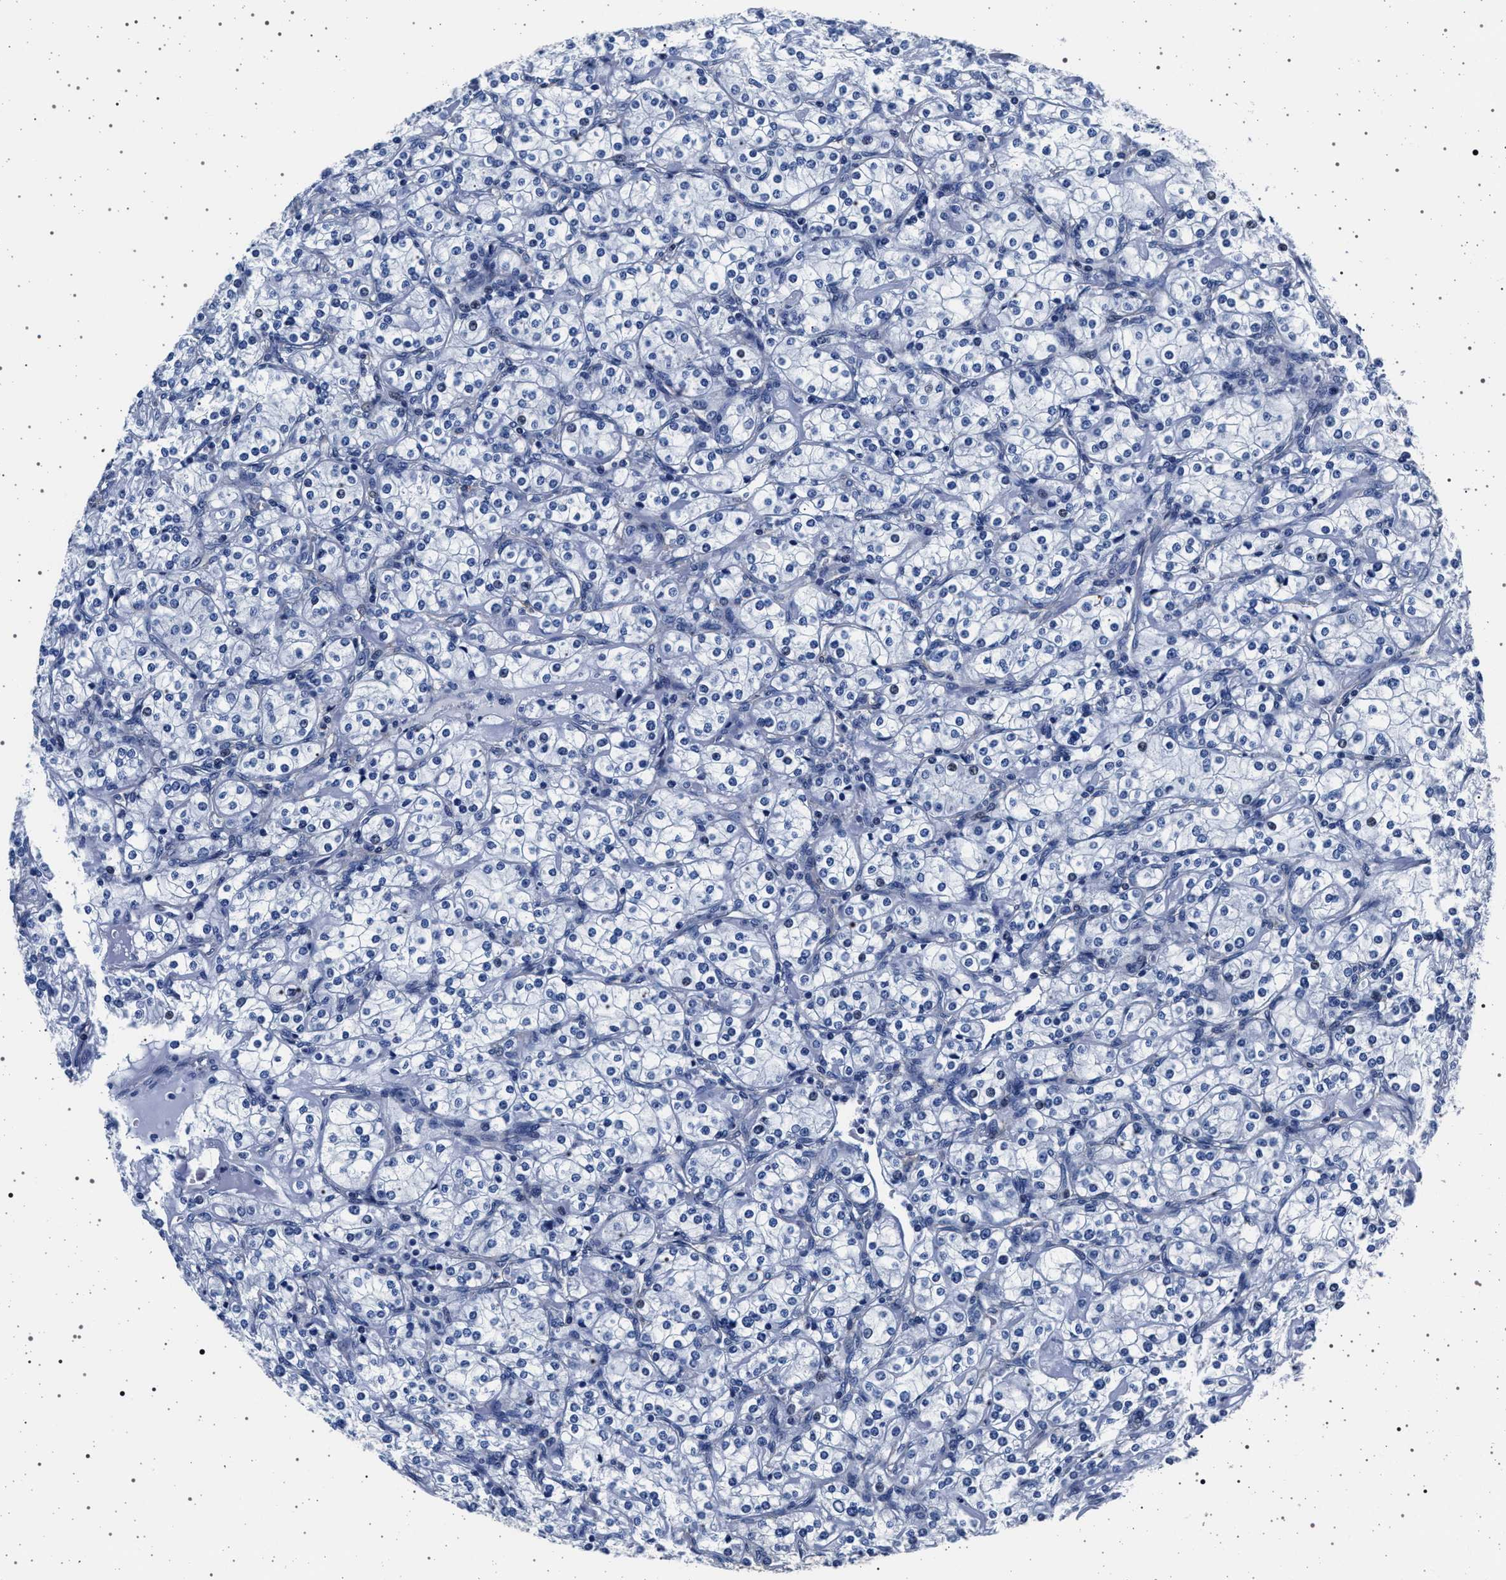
{"staining": {"intensity": "negative", "quantity": "none", "location": "none"}, "tissue": "renal cancer", "cell_type": "Tumor cells", "image_type": "cancer", "snomed": [{"axis": "morphology", "description": "Adenocarcinoma, NOS"}, {"axis": "topography", "description": "Kidney"}], "caption": "A histopathology image of renal cancer (adenocarcinoma) stained for a protein reveals no brown staining in tumor cells. The staining was performed using DAB (3,3'-diaminobenzidine) to visualize the protein expression in brown, while the nuclei were stained in blue with hematoxylin (Magnification: 20x).", "gene": "SLC9A1", "patient": {"sex": "male", "age": 77}}